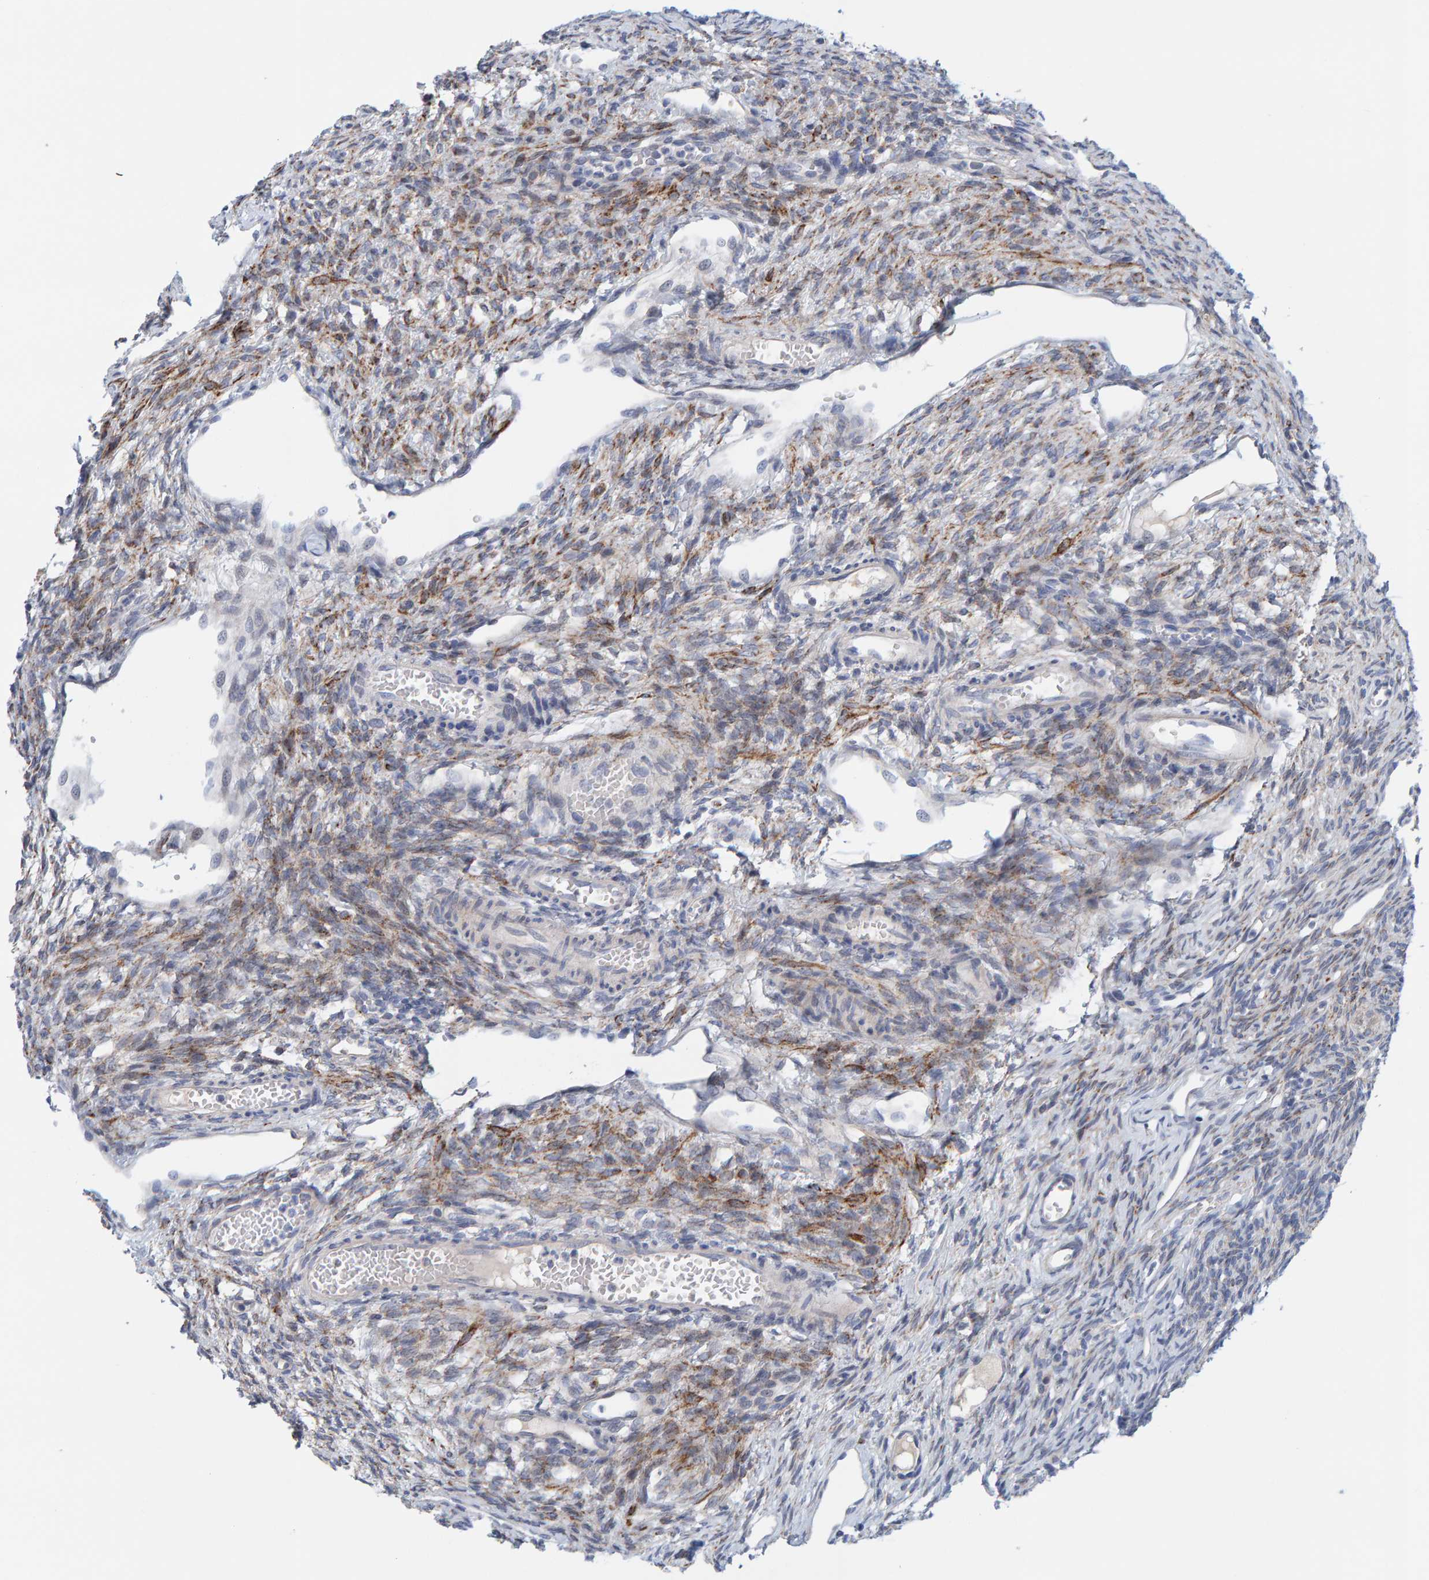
{"staining": {"intensity": "negative", "quantity": "none", "location": "none"}, "tissue": "ovary", "cell_type": "Follicle cells", "image_type": "normal", "snomed": [{"axis": "morphology", "description": "Normal tissue, NOS"}, {"axis": "topography", "description": "Ovary"}], "caption": "Follicle cells show no significant protein expression in benign ovary. (Immunohistochemistry (ihc), brightfield microscopy, high magnification).", "gene": "ZC3H3", "patient": {"sex": "female", "age": 33}}